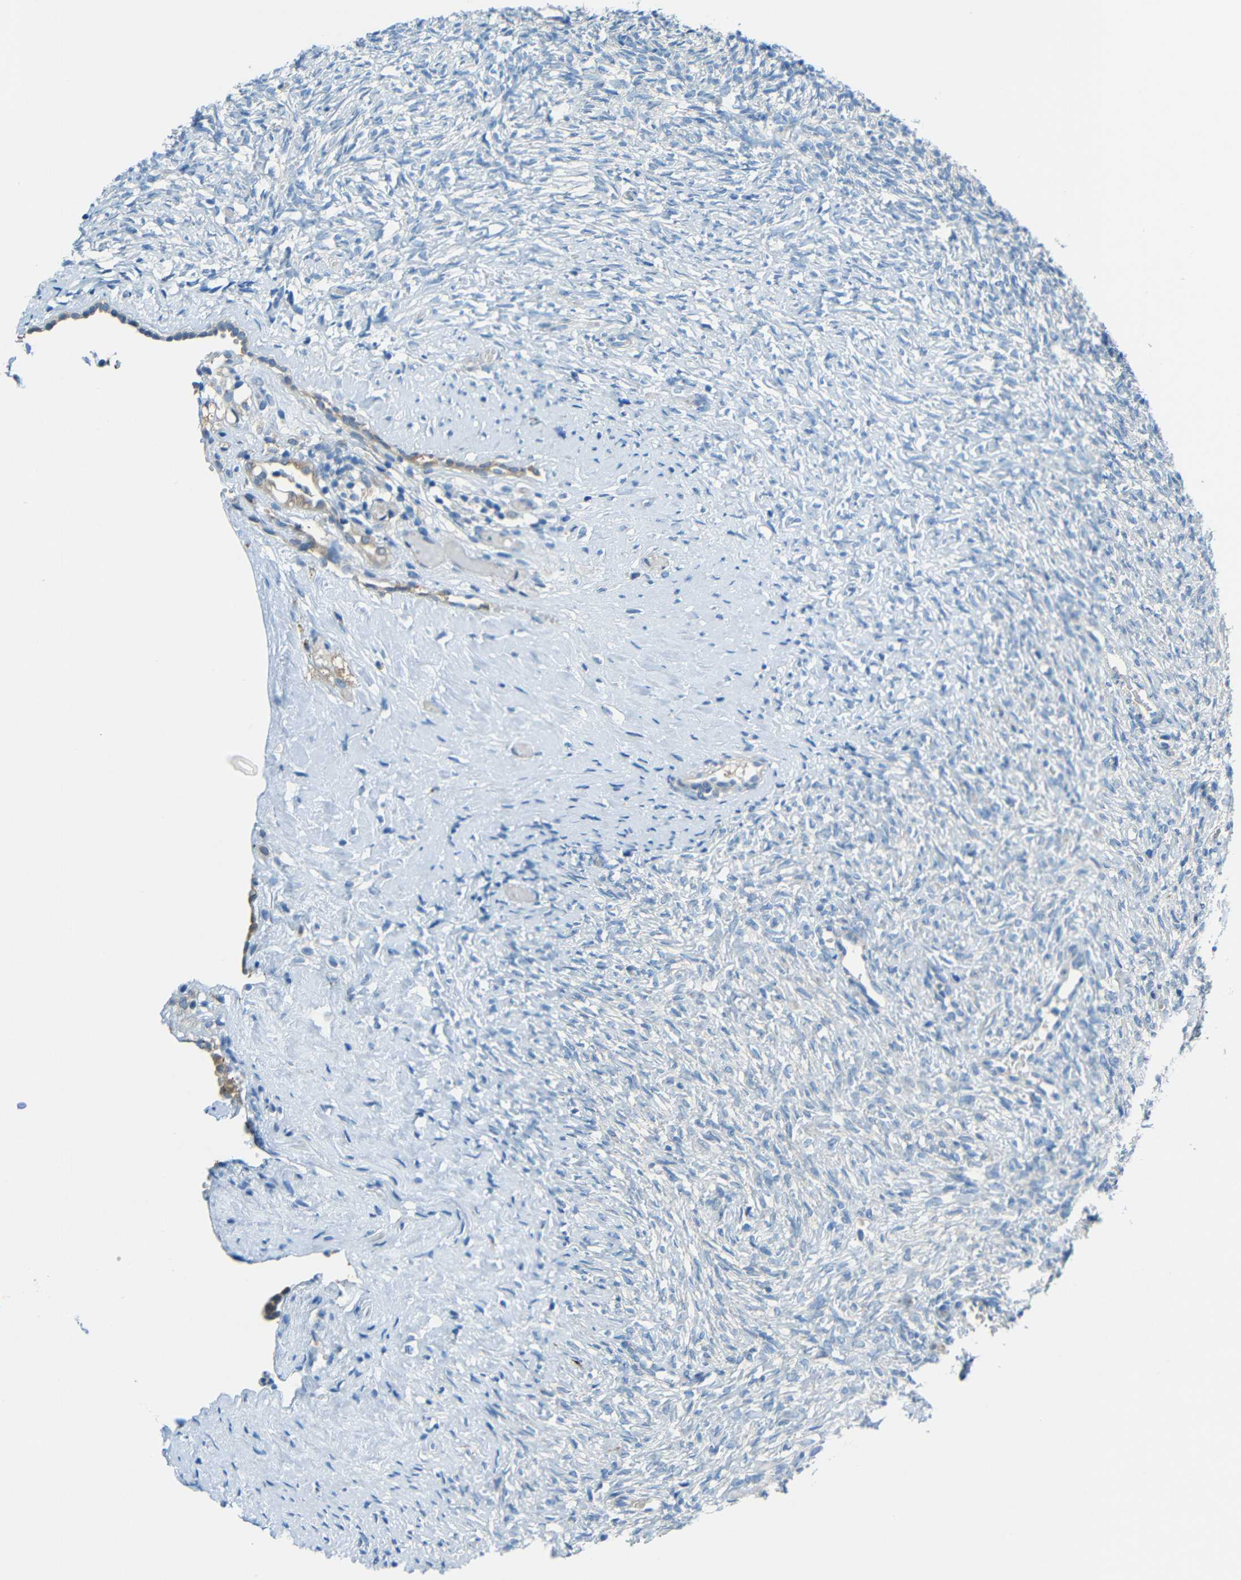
{"staining": {"intensity": "negative", "quantity": "none", "location": "none"}, "tissue": "ovary", "cell_type": "Ovarian stroma cells", "image_type": "normal", "snomed": [{"axis": "morphology", "description": "Normal tissue, NOS"}, {"axis": "topography", "description": "Ovary"}], "caption": "This image is of normal ovary stained with immunohistochemistry (IHC) to label a protein in brown with the nuclei are counter-stained blue. There is no expression in ovarian stroma cells. (Immunohistochemistry (ihc), brightfield microscopy, high magnification).", "gene": "CYP26B1", "patient": {"sex": "female", "age": 35}}